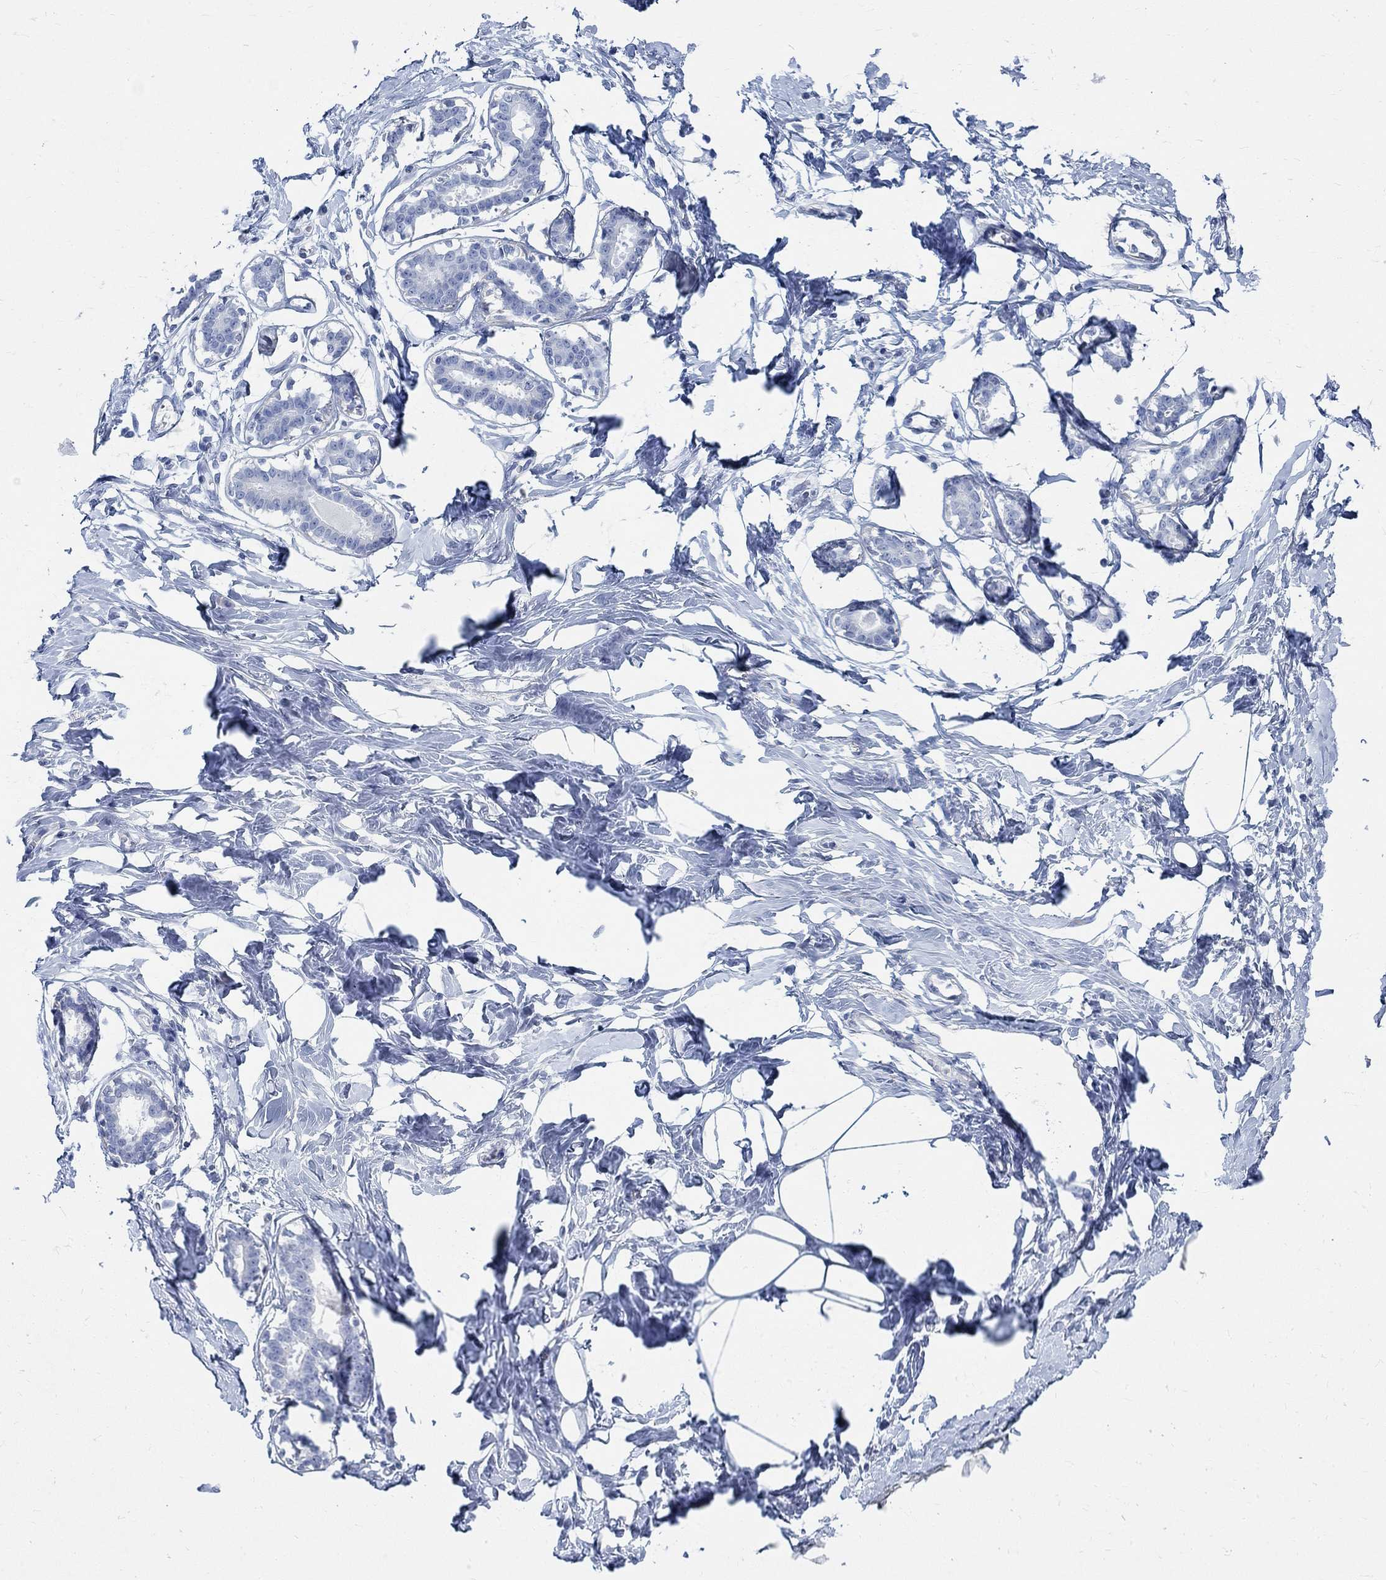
{"staining": {"intensity": "negative", "quantity": "none", "location": "none"}, "tissue": "breast", "cell_type": "Adipocytes", "image_type": "normal", "snomed": [{"axis": "morphology", "description": "Normal tissue, NOS"}, {"axis": "morphology", "description": "Lobular carcinoma, in situ"}, {"axis": "topography", "description": "Breast"}], "caption": "Adipocytes show no significant expression in normal breast.", "gene": "RBM20", "patient": {"sex": "female", "age": 35}}